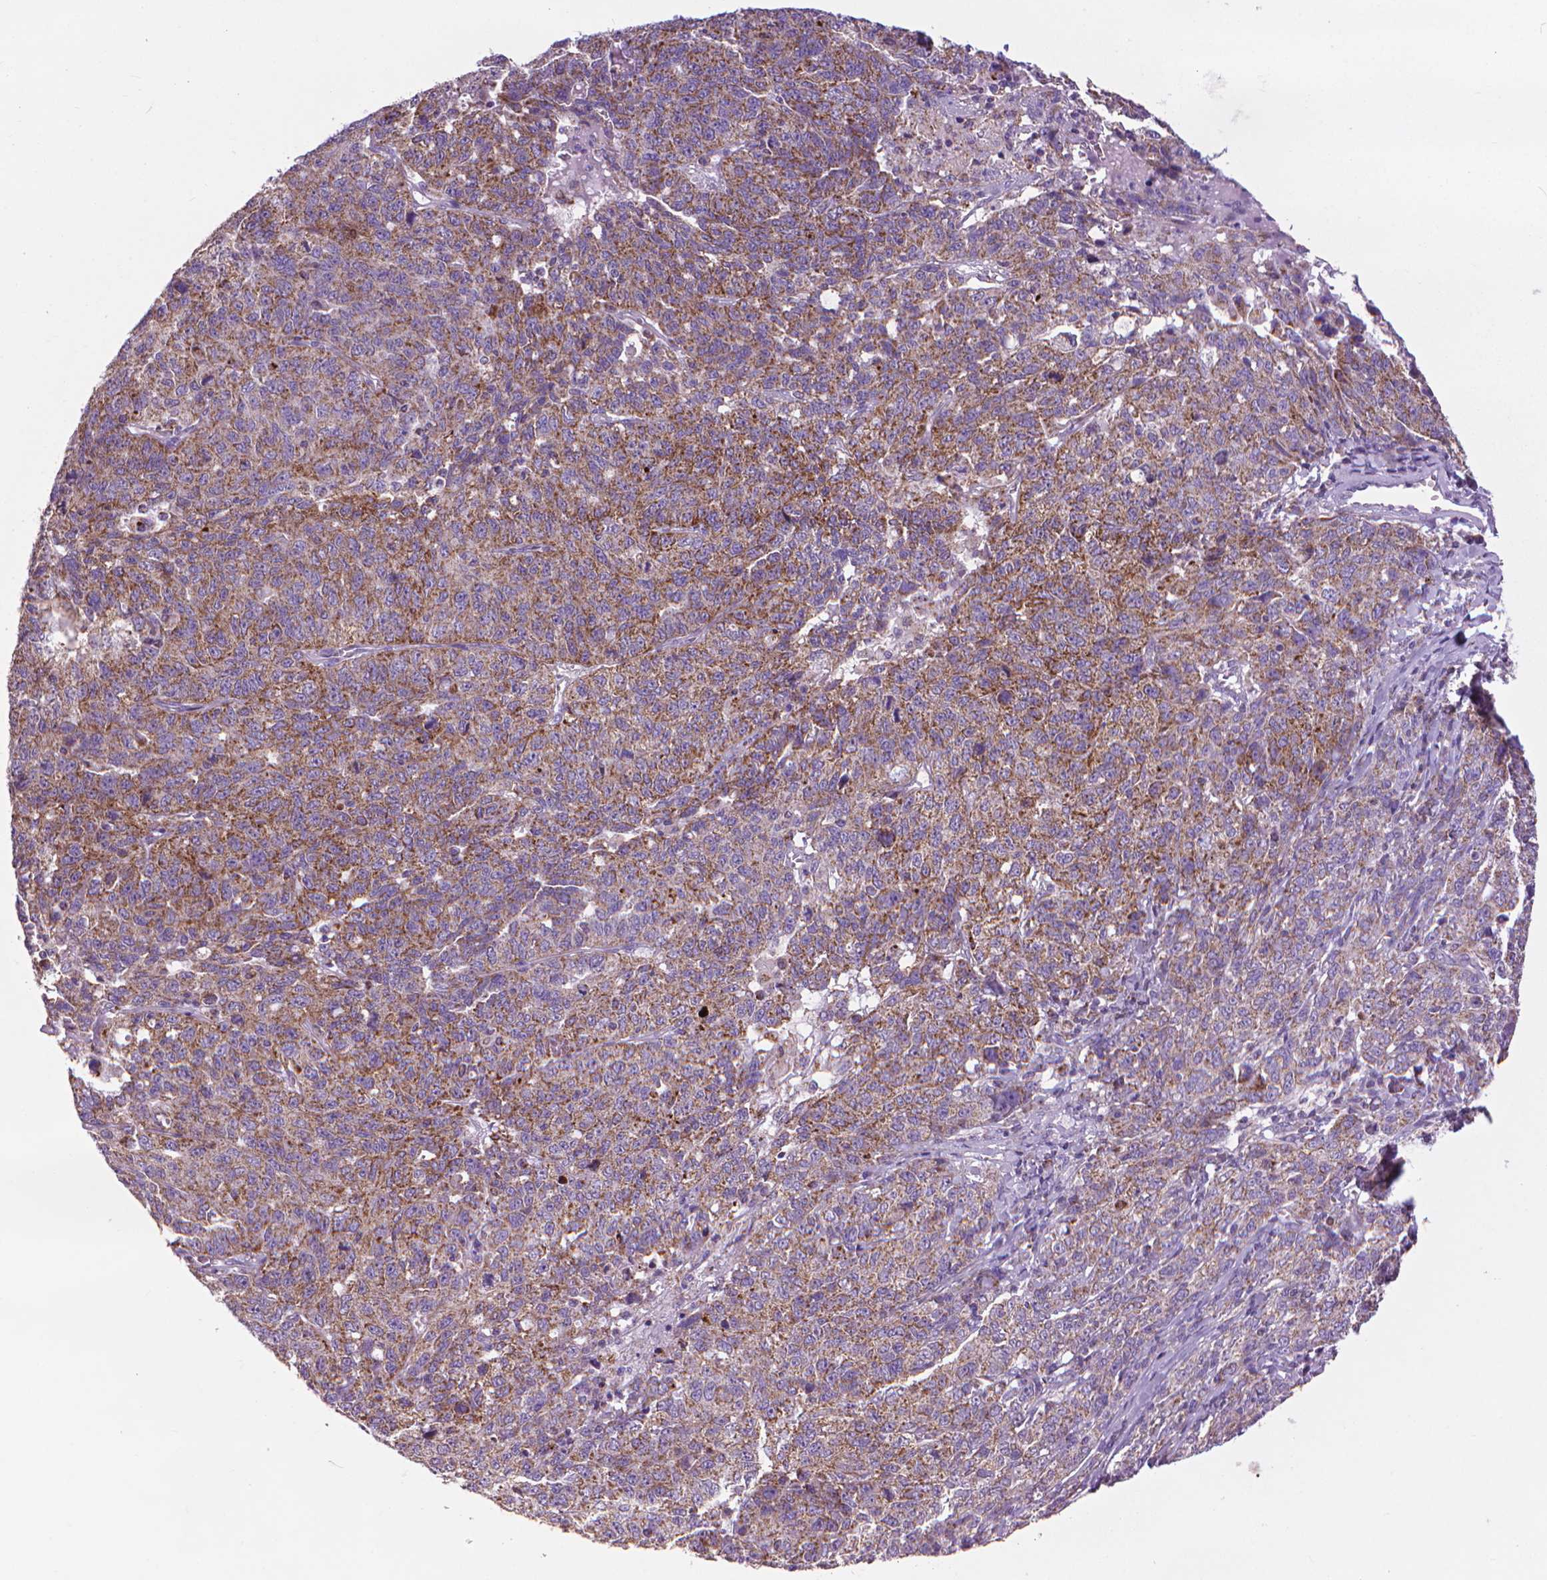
{"staining": {"intensity": "strong", "quantity": "25%-75%", "location": "cytoplasmic/membranous"}, "tissue": "ovarian cancer", "cell_type": "Tumor cells", "image_type": "cancer", "snomed": [{"axis": "morphology", "description": "Cystadenocarcinoma, serous, NOS"}, {"axis": "topography", "description": "Ovary"}], "caption": "Protein analysis of serous cystadenocarcinoma (ovarian) tissue shows strong cytoplasmic/membranous expression in approximately 25%-75% of tumor cells.", "gene": "VDAC1", "patient": {"sex": "female", "age": 71}}